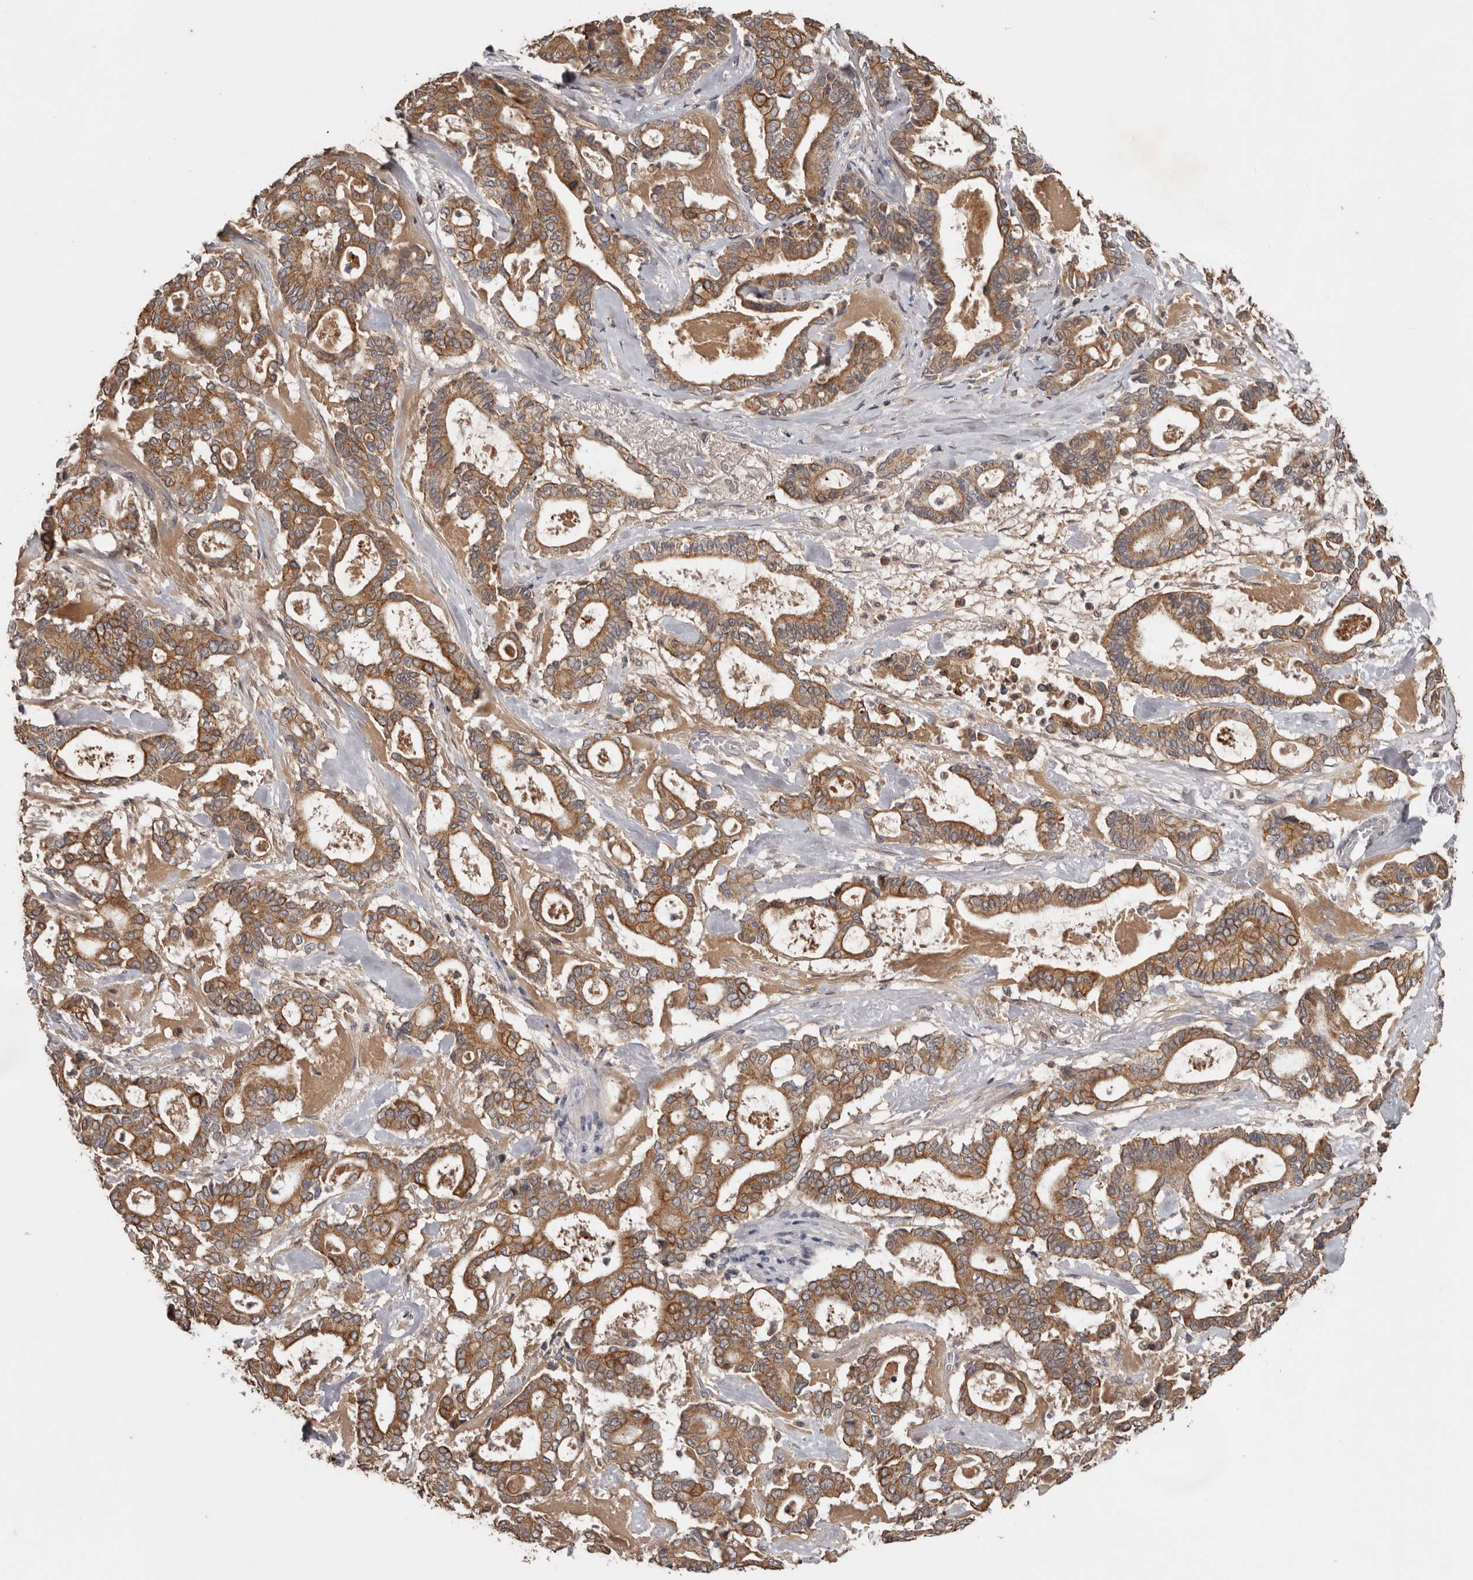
{"staining": {"intensity": "moderate", "quantity": ">75%", "location": "cytoplasmic/membranous"}, "tissue": "pancreatic cancer", "cell_type": "Tumor cells", "image_type": "cancer", "snomed": [{"axis": "morphology", "description": "Adenocarcinoma, NOS"}, {"axis": "topography", "description": "Pancreas"}], "caption": "A photomicrograph showing moderate cytoplasmic/membranous expression in approximately >75% of tumor cells in pancreatic cancer, as visualized by brown immunohistochemical staining.", "gene": "NMUR1", "patient": {"sex": "male", "age": 63}}